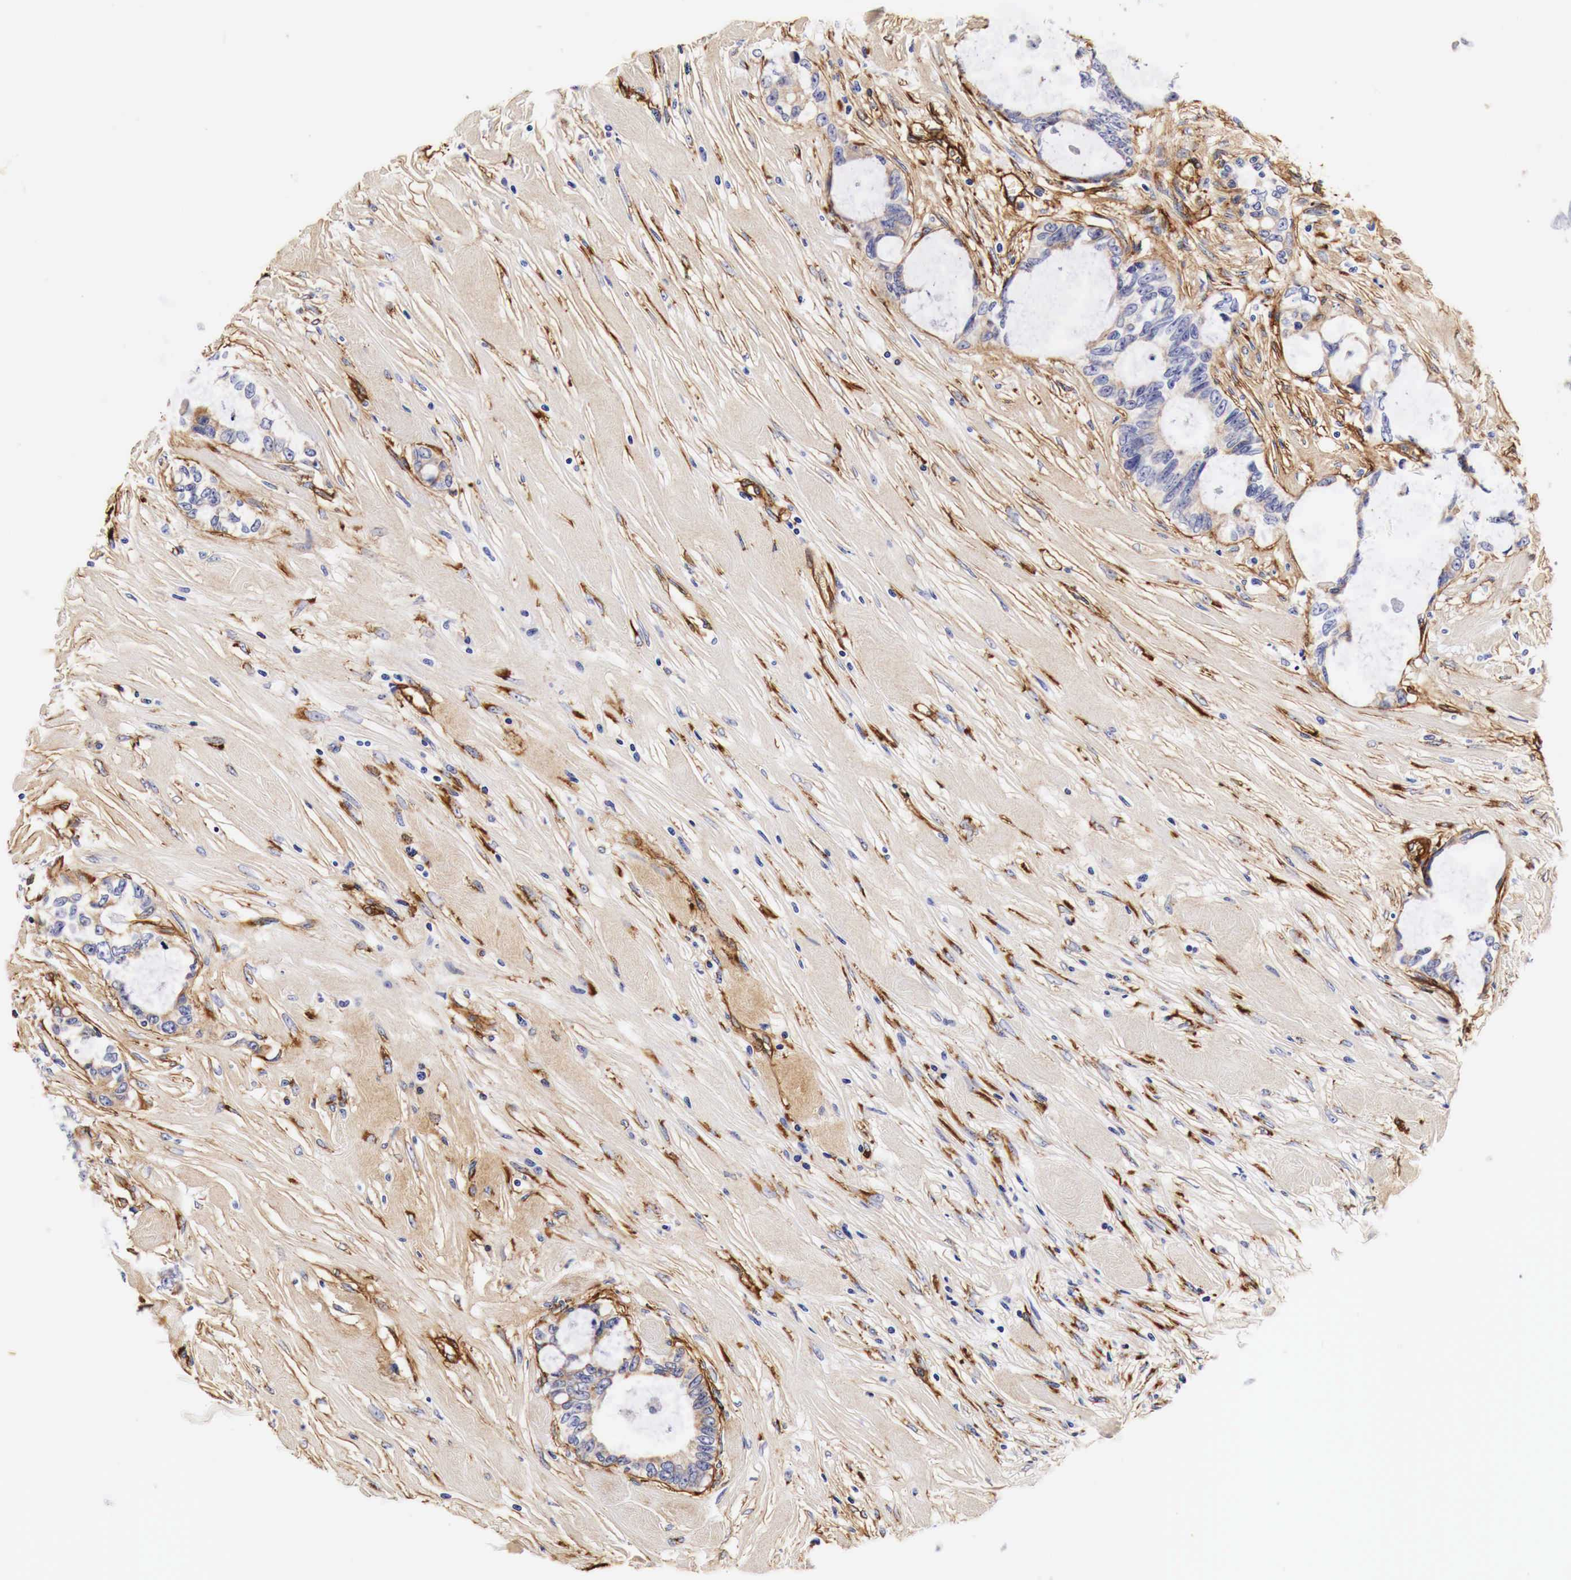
{"staining": {"intensity": "weak", "quantity": "<25%", "location": "cytoplasmic/membranous"}, "tissue": "colorectal cancer", "cell_type": "Tumor cells", "image_type": "cancer", "snomed": [{"axis": "morphology", "description": "Adenocarcinoma, NOS"}, {"axis": "topography", "description": "Rectum"}], "caption": "Colorectal adenocarcinoma was stained to show a protein in brown. There is no significant staining in tumor cells.", "gene": "LAMB2", "patient": {"sex": "female", "age": 57}}